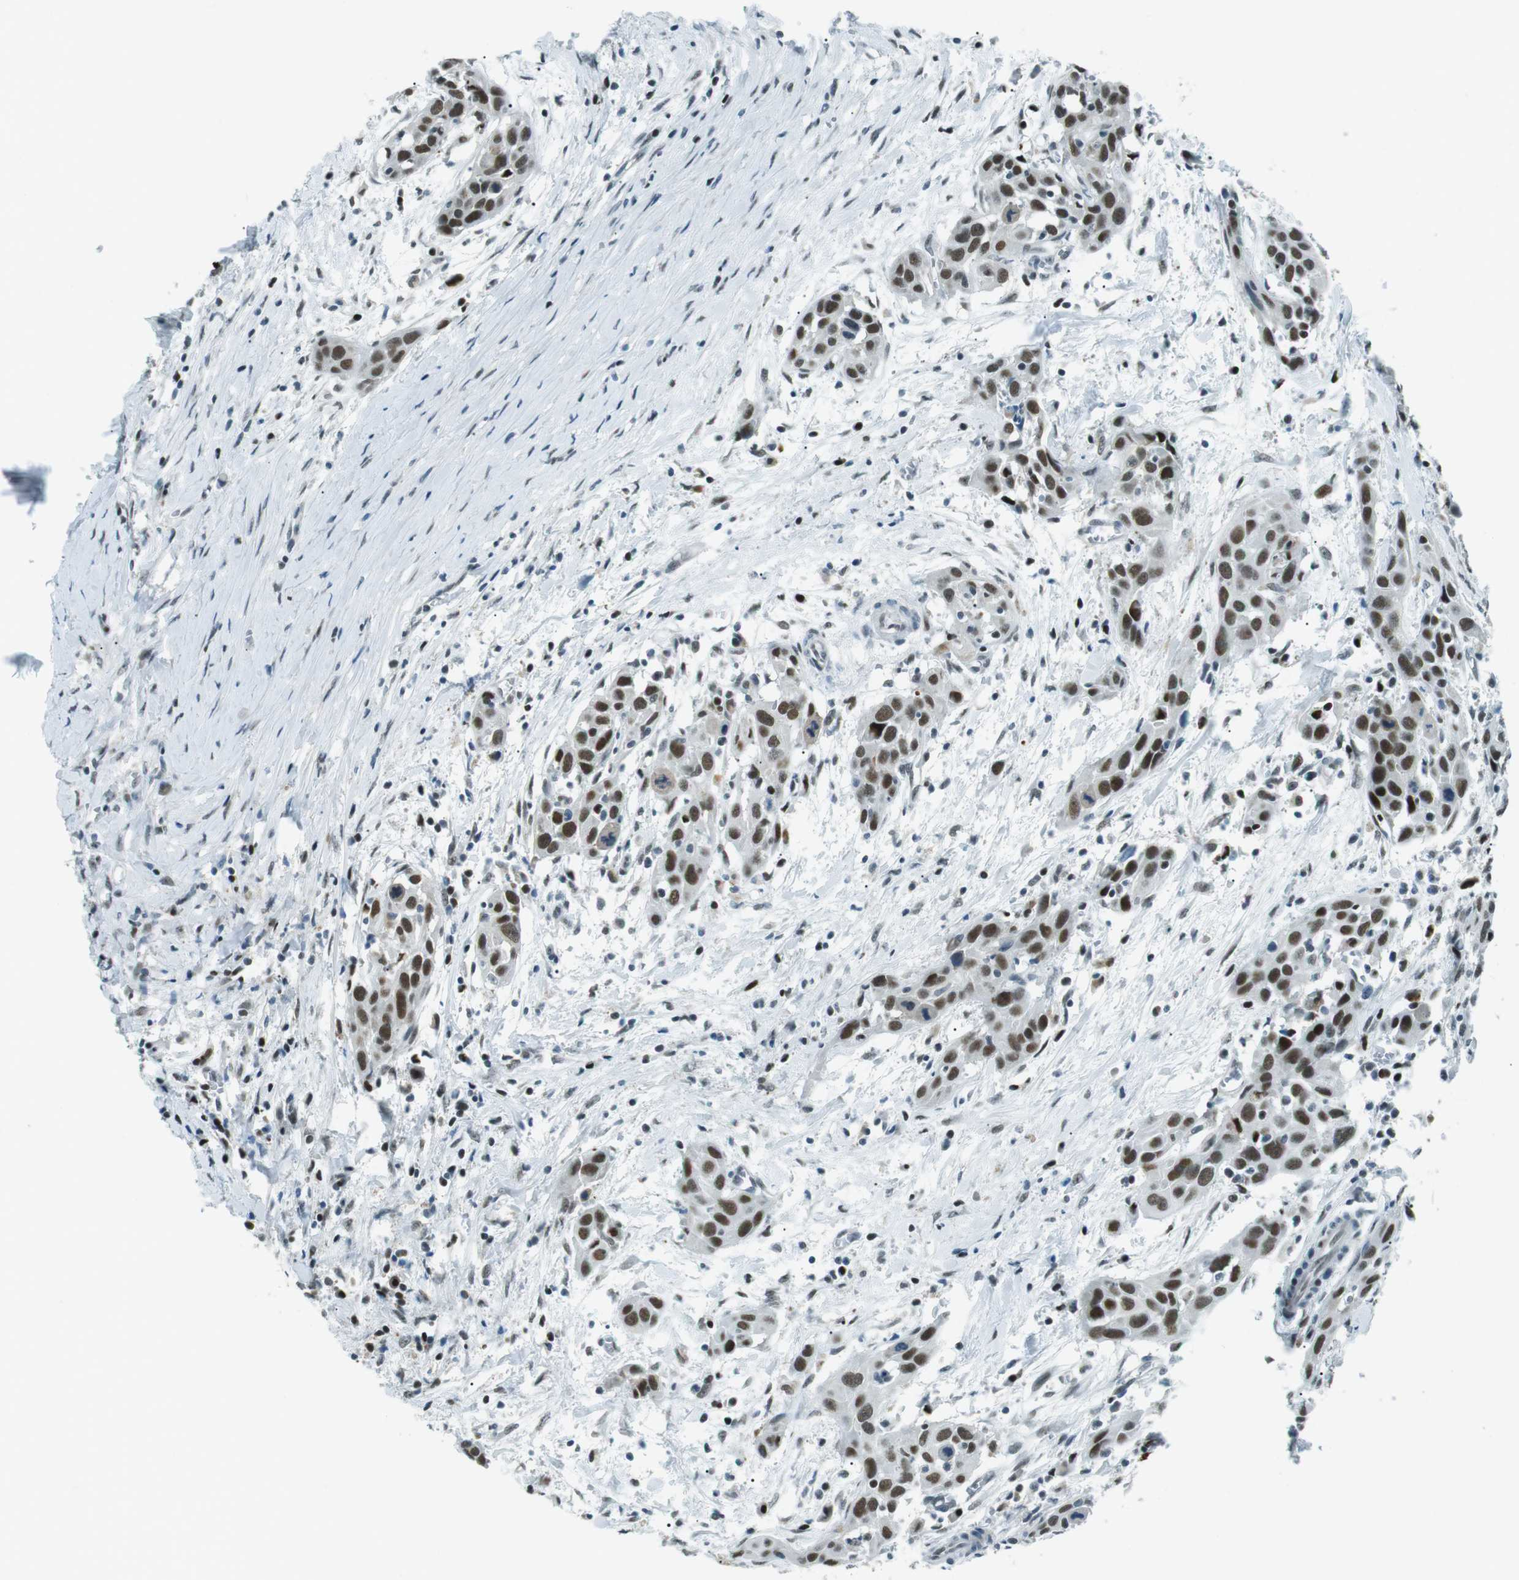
{"staining": {"intensity": "strong", "quantity": ">75%", "location": "nuclear"}, "tissue": "head and neck cancer", "cell_type": "Tumor cells", "image_type": "cancer", "snomed": [{"axis": "morphology", "description": "Squamous cell carcinoma, NOS"}, {"axis": "topography", "description": "Oral tissue"}, {"axis": "topography", "description": "Head-Neck"}], "caption": "This histopathology image demonstrates head and neck cancer (squamous cell carcinoma) stained with immunohistochemistry (IHC) to label a protein in brown. The nuclear of tumor cells show strong positivity for the protein. Nuclei are counter-stained blue.", "gene": "PJA1", "patient": {"sex": "female", "age": 50}}